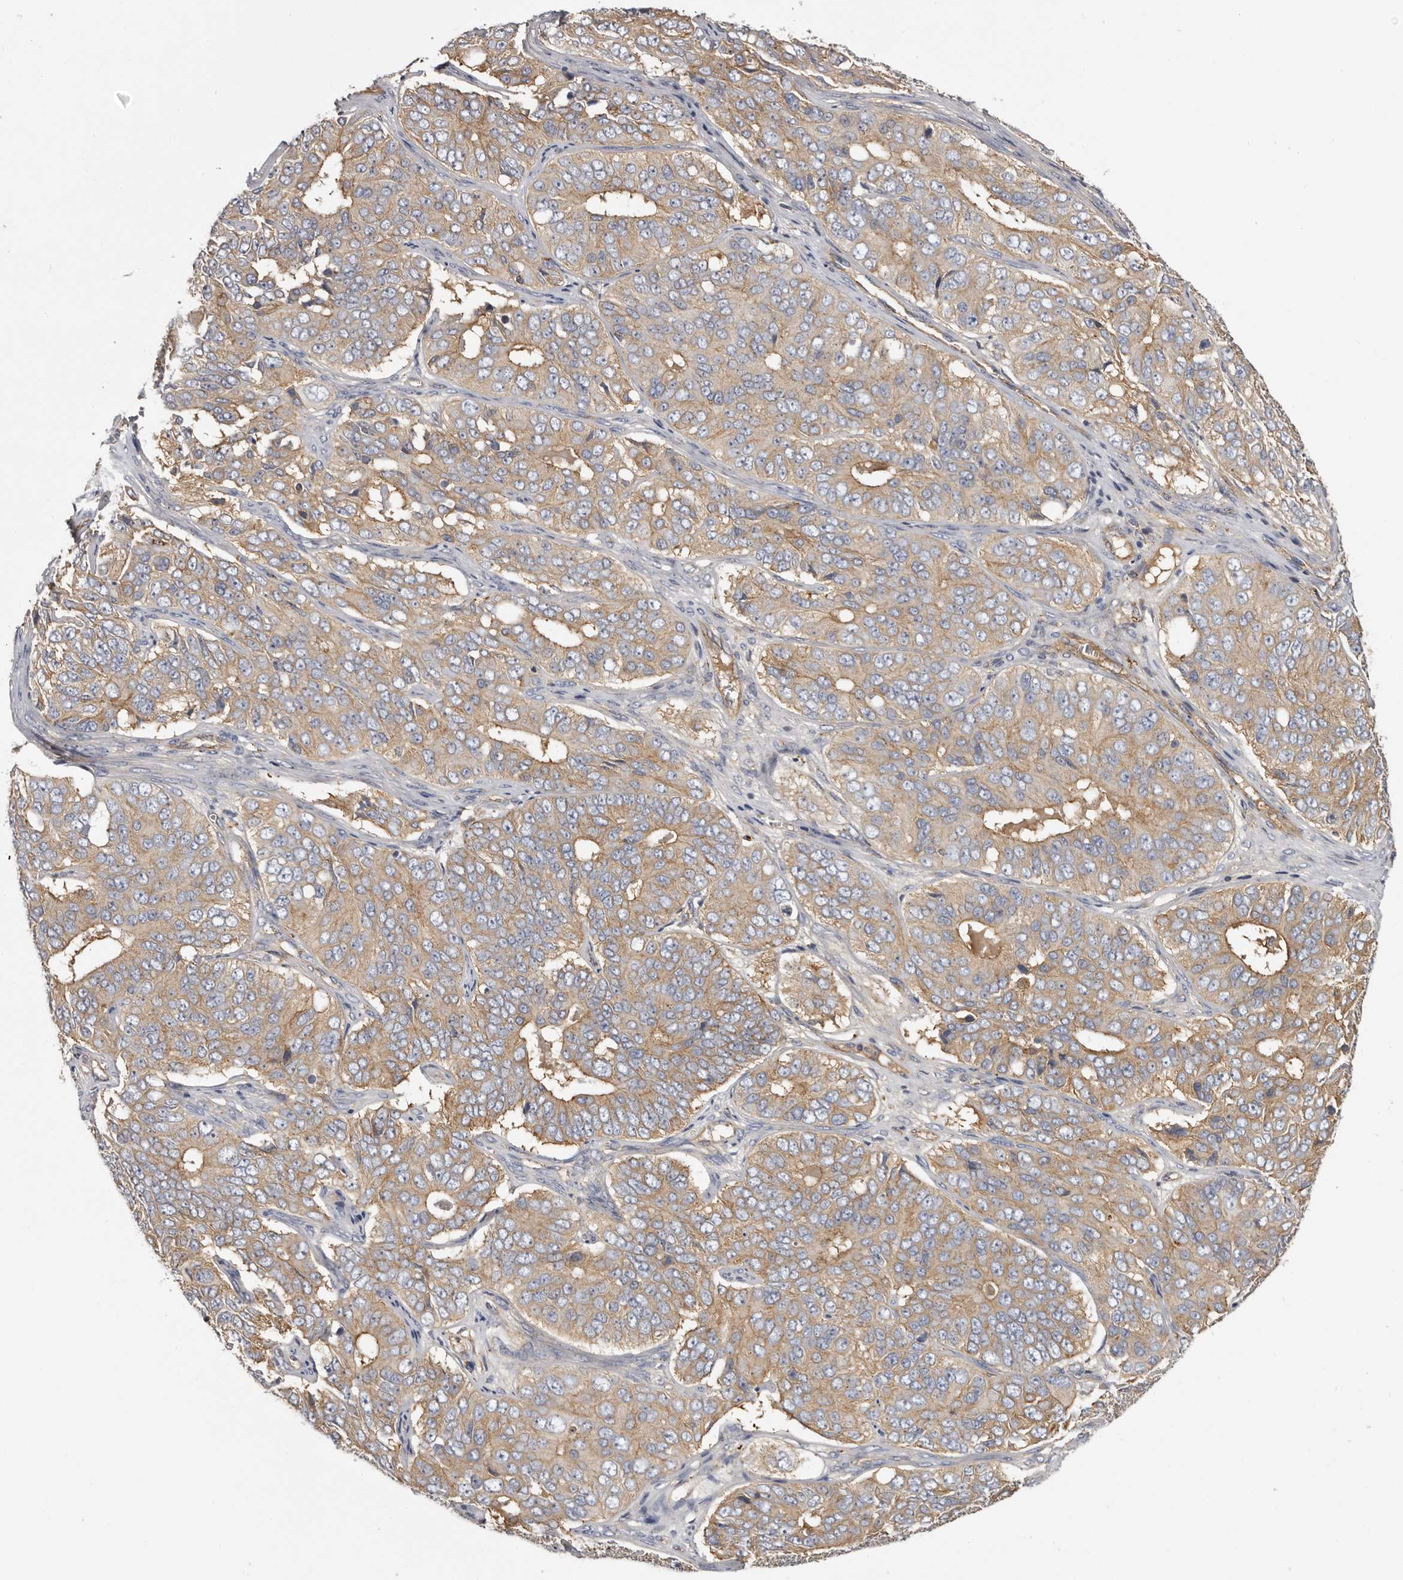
{"staining": {"intensity": "weak", "quantity": ">75%", "location": "cytoplasmic/membranous"}, "tissue": "ovarian cancer", "cell_type": "Tumor cells", "image_type": "cancer", "snomed": [{"axis": "morphology", "description": "Carcinoma, endometroid"}, {"axis": "topography", "description": "Ovary"}], "caption": "A high-resolution image shows IHC staining of ovarian endometroid carcinoma, which reveals weak cytoplasmic/membranous expression in approximately >75% of tumor cells.", "gene": "INKA2", "patient": {"sex": "female", "age": 51}}